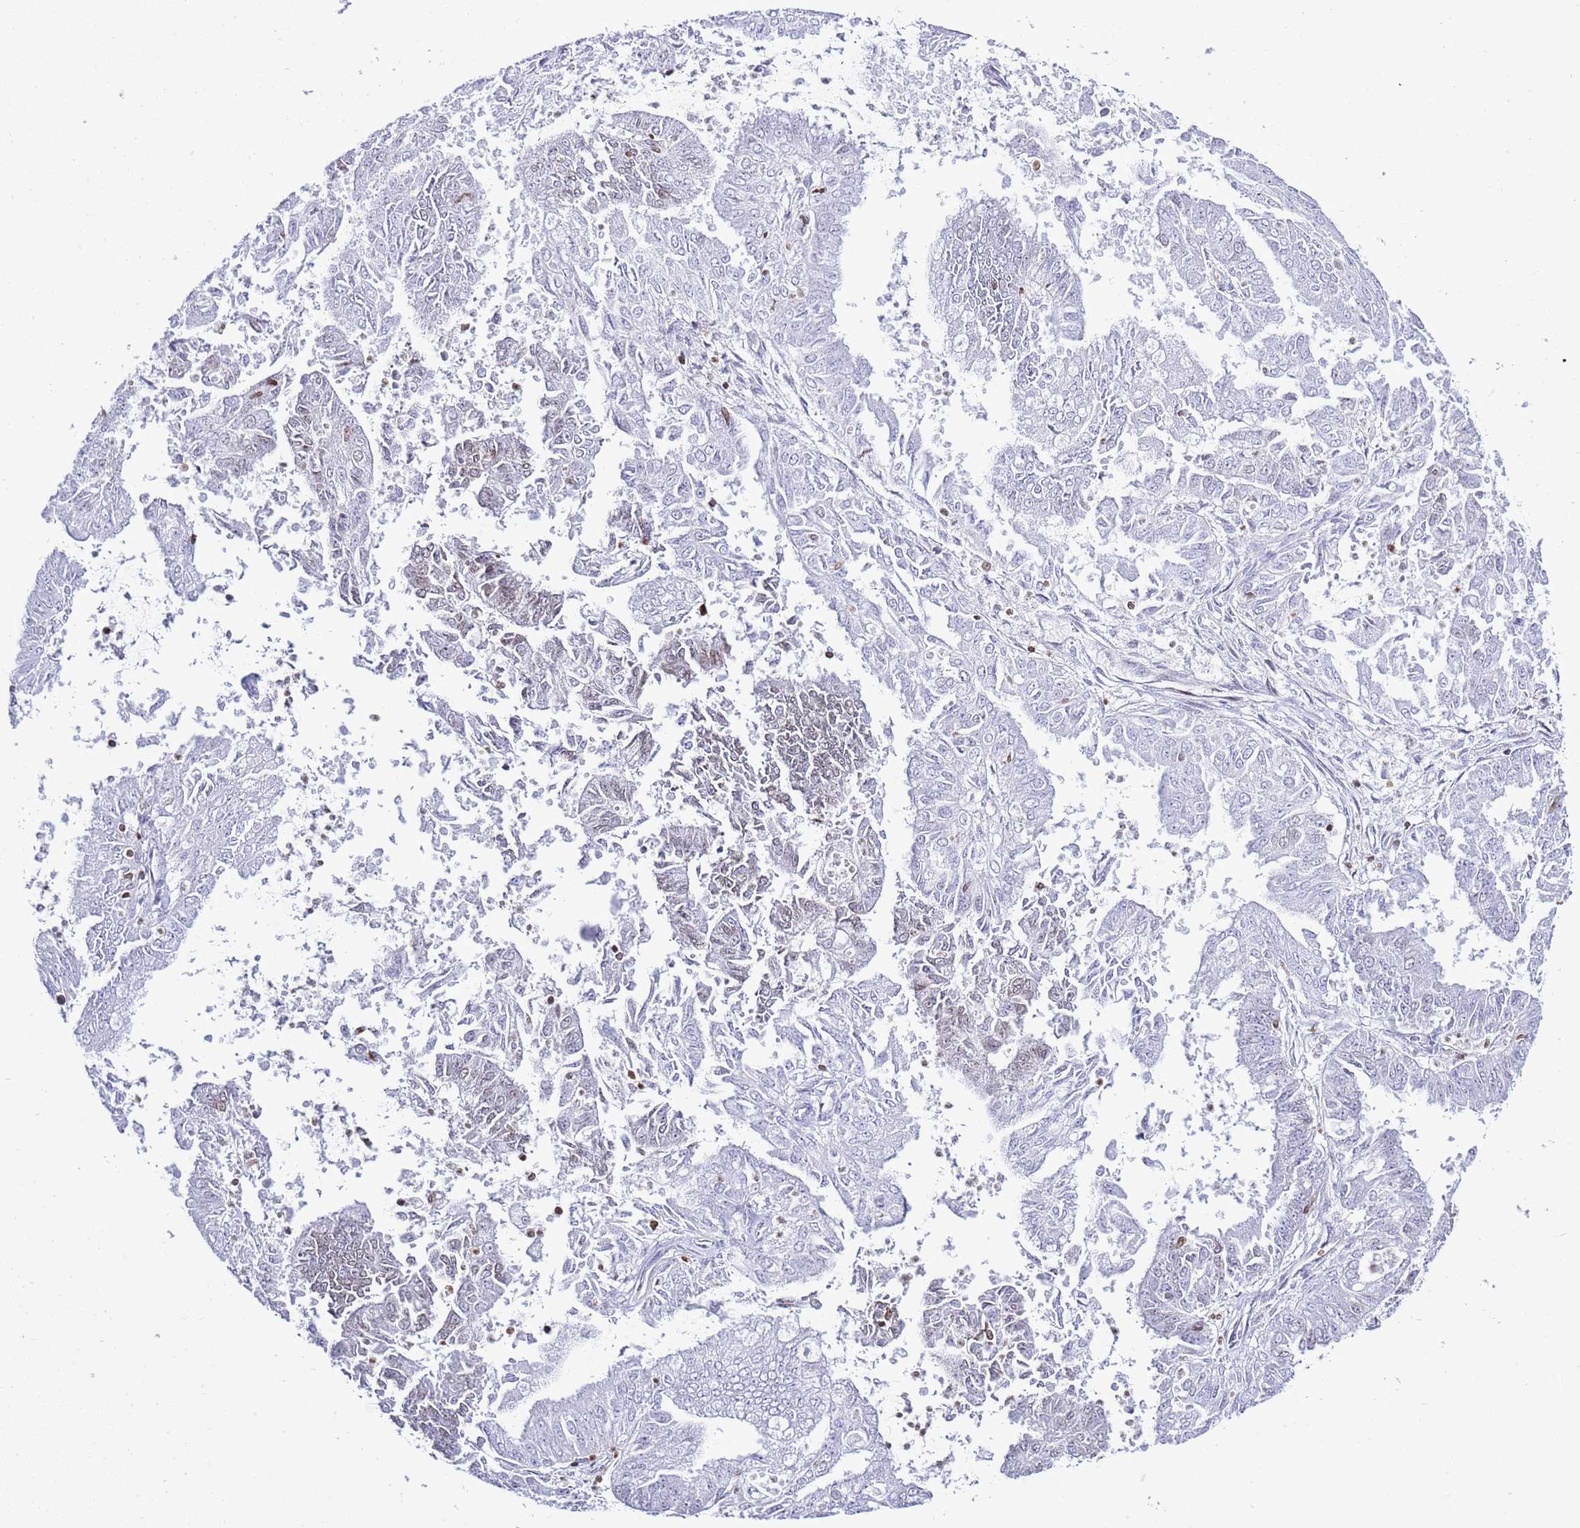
{"staining": {"intensity": "weak", "quantity": "<25%", "location": "cytoplasmic/membranous,nuclear"}, "tissue": "endometrial cancer", "cell_type": "Tumor cells", "image_type": "cancer", "snomed": [{"axis": "morphology", "description": "Adenocarcinoma, NOS"}, {"axis": "topography", "description": "Endometrium"}], "caption": "DAB immunohistochemical staining of adenocarcinoma (endometrial) shows no significant staining in tumor cells.", "gene": "LBR", "patient": {"sex": "female", "age": 73}}